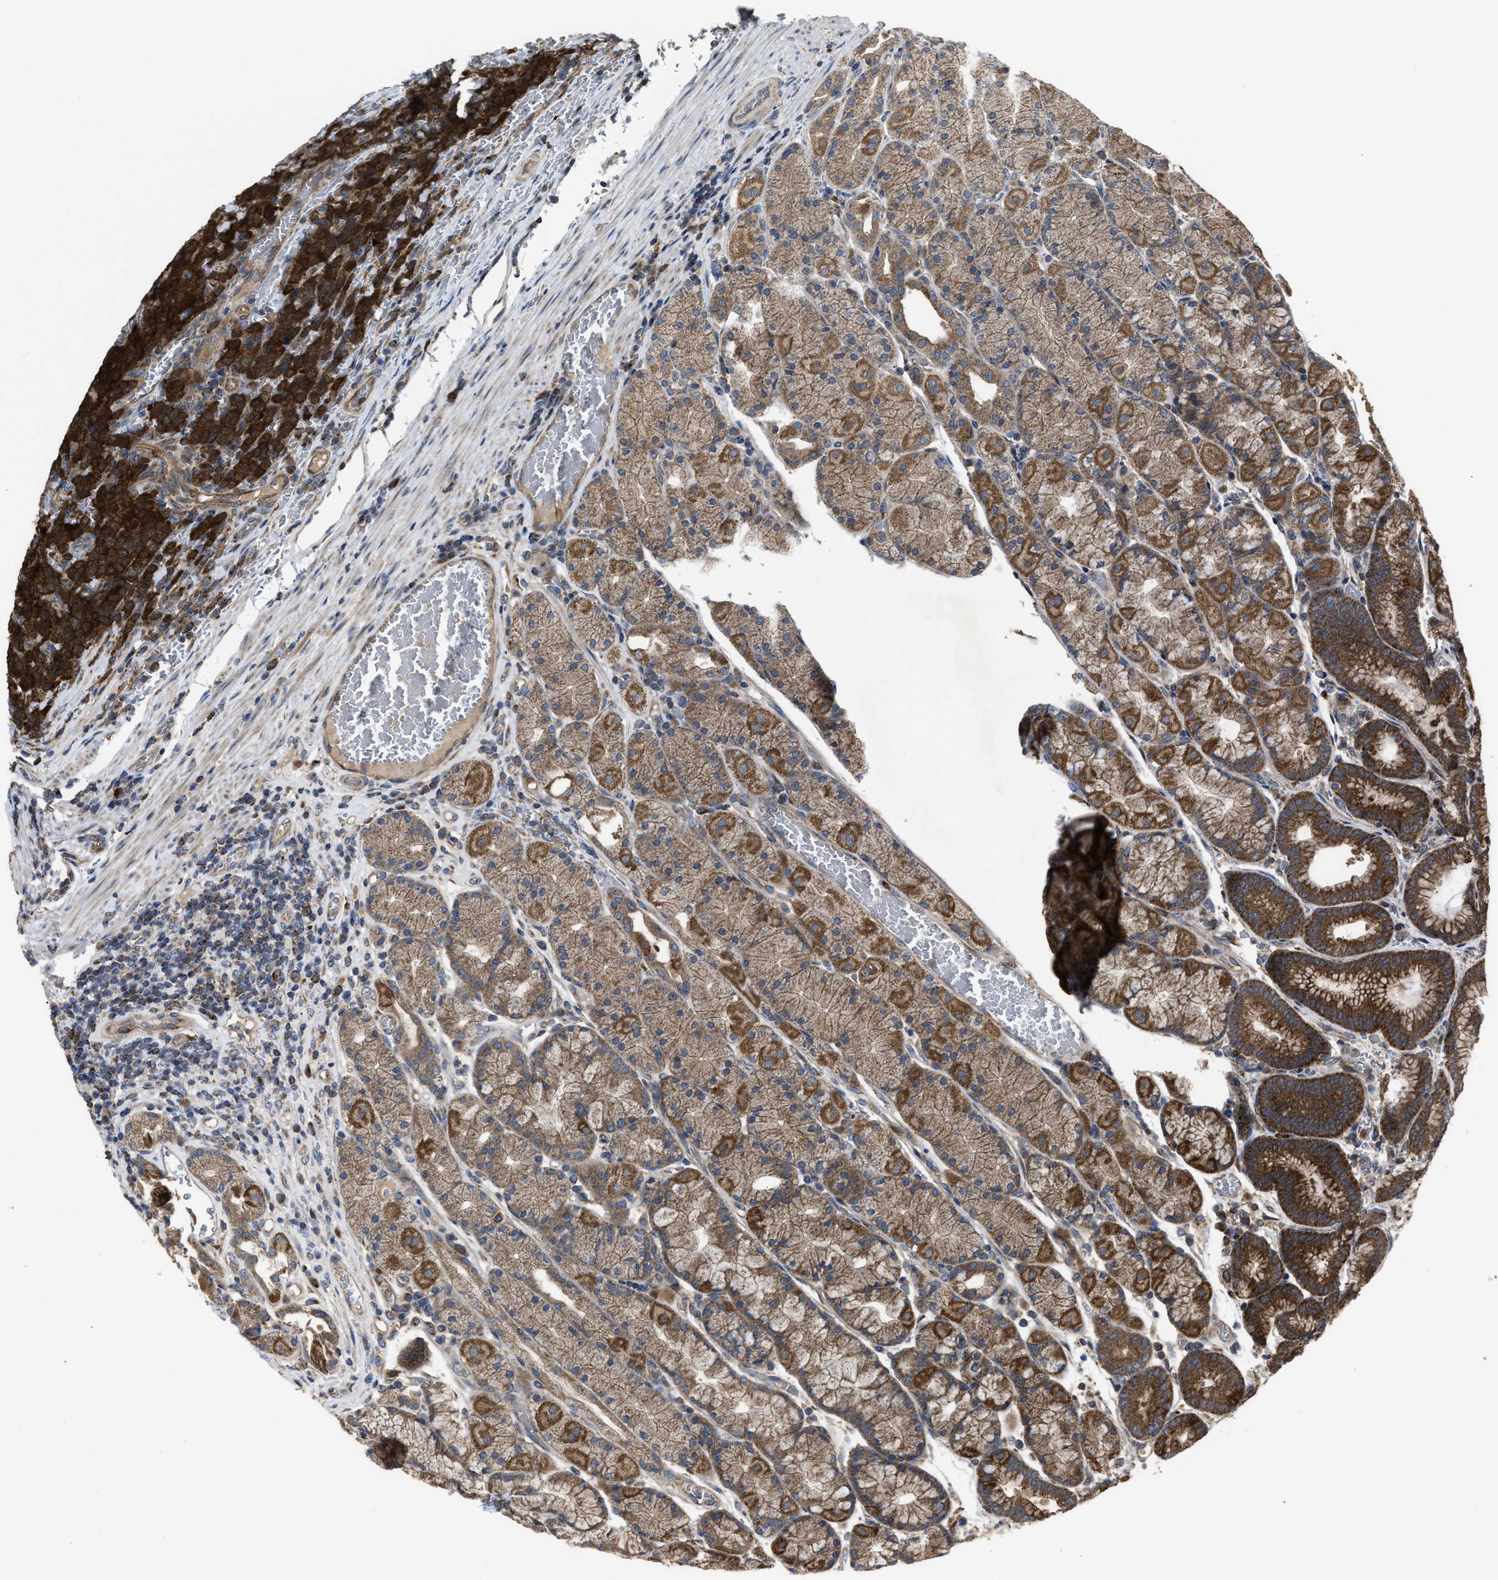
{"staining": {"intensity": "moderate", "quantity": ">75%", "location": "cytoplasmic/membranous"}, "tissue": "stomach", "cell_type": "Glandular cells", "image_type": "normal", "snomed": [{"axis": "morphology", "description": "Normal tissue, NOS"}, {"axis": "morphology", "description": "Carcinoid, malignant, NOS"}, {"axis": "topography", "description": "Stomach, upper"}], "caption": "Immunohistochemical staining of unremarkable stomach displays medium levels of moderate cytoplasmic/membranous staining in approximately >75% of glandular cells. (DAB (3,3'-diaminobenzidine) = brown stain, brightfield microscopy at high magnification).", "gene": "PASK", "patient": {"sex": "male", "age": 39}}